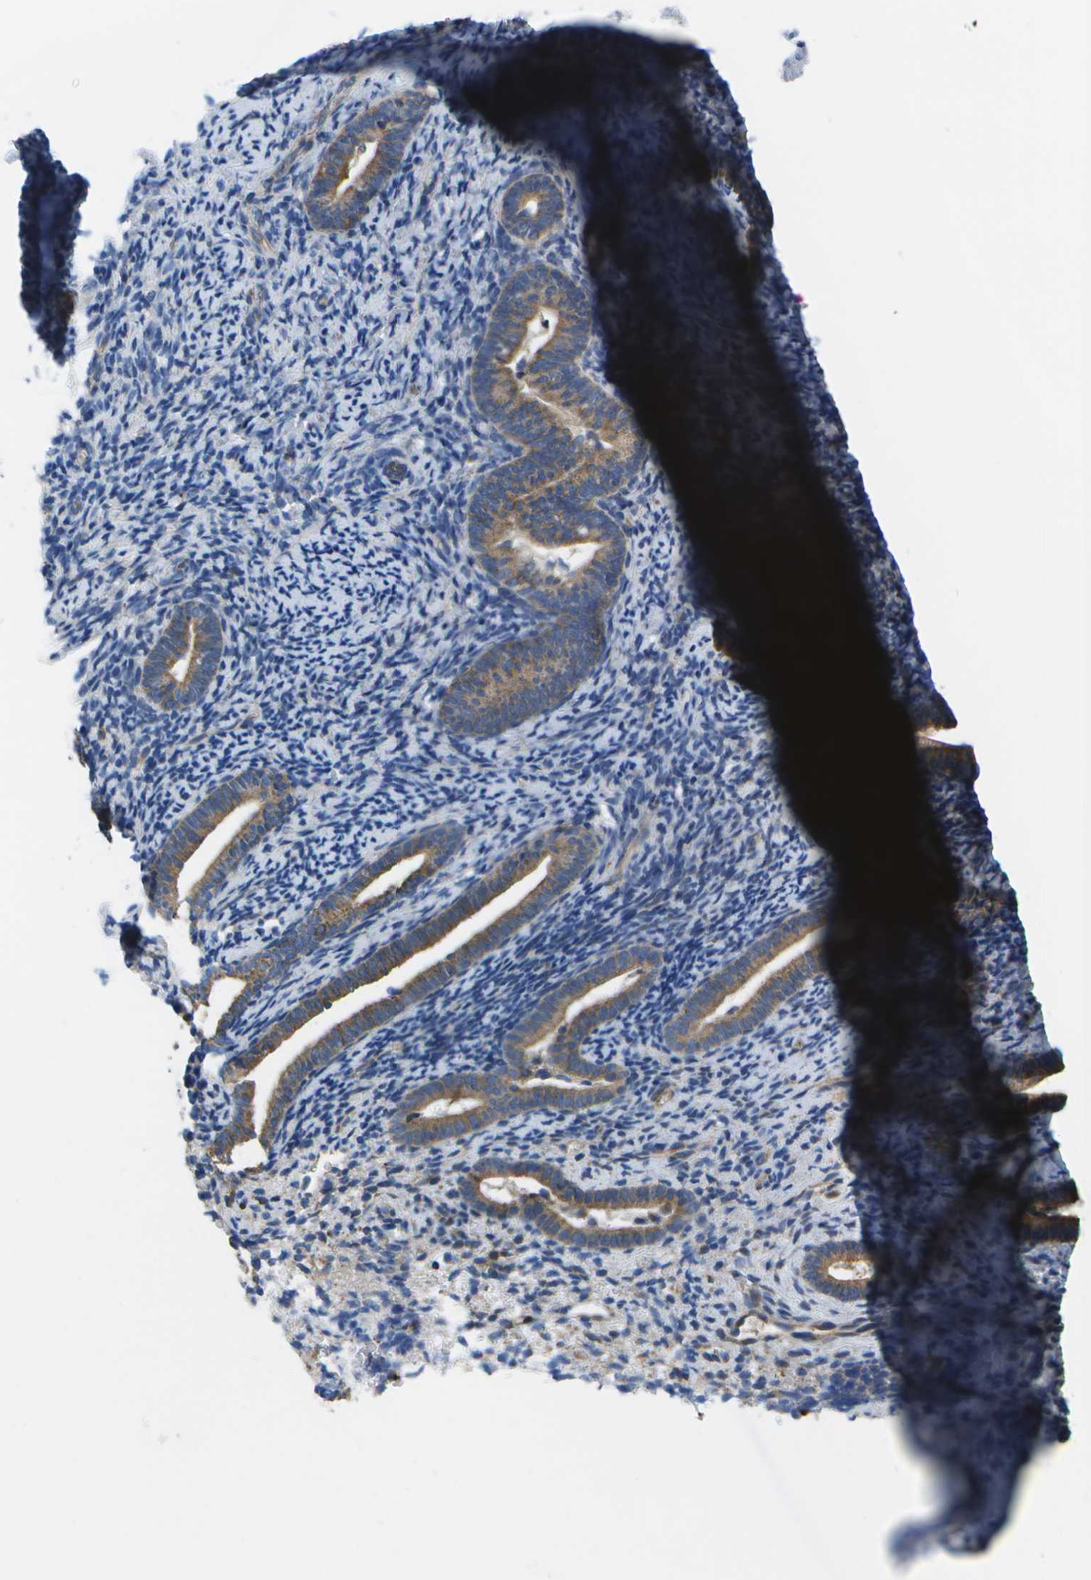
{"staining": {"intensity": "moderate", "quantity": ">75%", "location": "cytoplasmic/membranous"}, "tissue": "endometrium", "cell_type": "Cells in endometrial stroma", "image_type": "normal", "snomed": [{"axis": "morphology", "description": "Normal tissue, NOS"}, {"axis": "topography", "description": "Endometrium"}], "caption": "This image reveals immunohistochemistry (IHC) staining of normal endometrium, with medium moderate cytoplasmic/membranous positivity in about >75% of cells in endometrial stroma.", "gene": "MVK", "patient": {"sex": "female", "age": 51}}